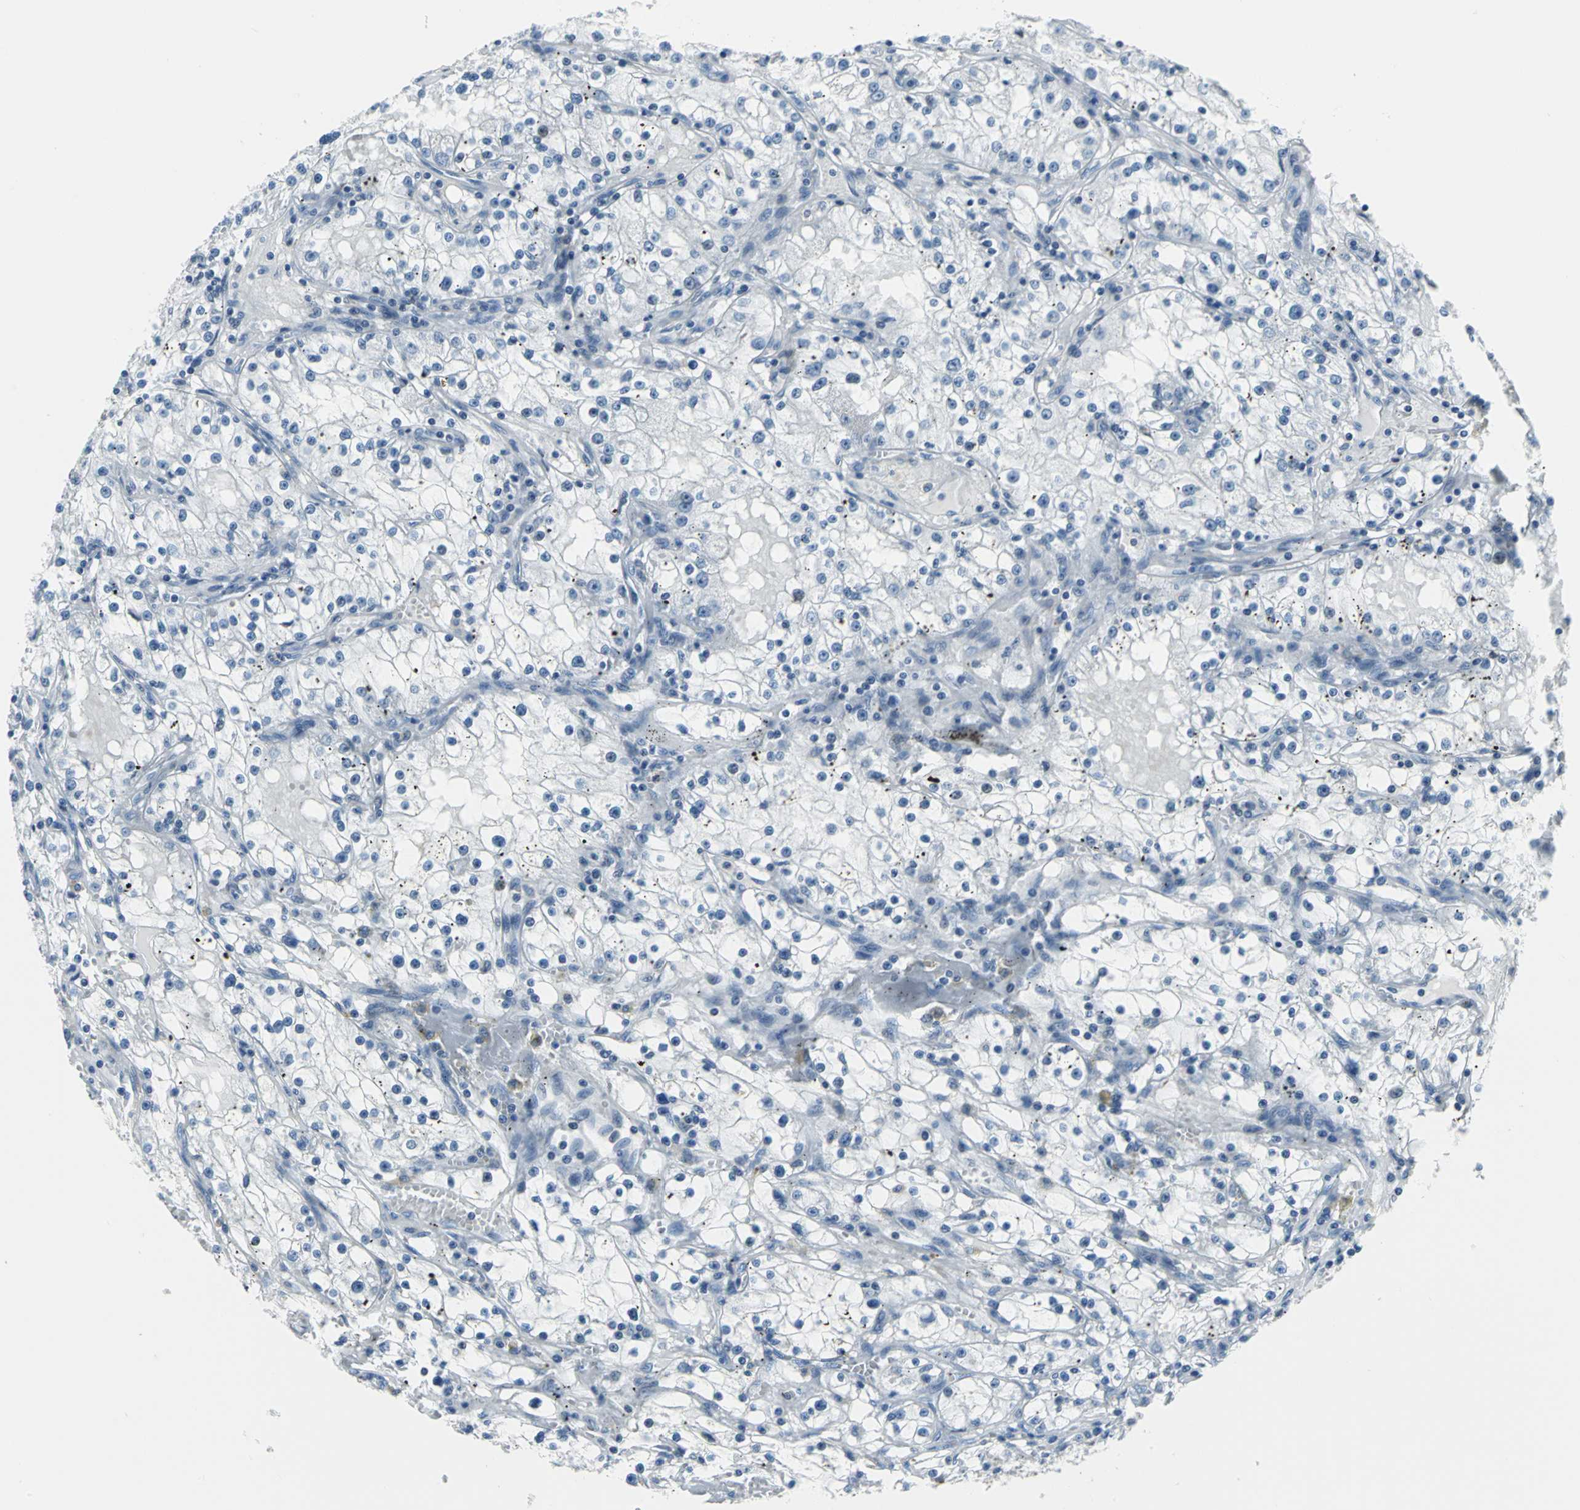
{"staining": {"intensity": "negative", "quantity": "none", "location": "none"}, "tissue": "renal cancer", "cell_type": "Tumor cells", "image_type": "cancer", "snomed": [{"axis": "morphology", "description": "Adenocarcinoma, NOS"}, {"axis": "topography", "description": "Kidney"}], "caption": "A histopathology image of human renal cancer is negative for staining in tumor cells.", "gene": "IQGAP2", "patient": {"sex": "male", "age": 56}}